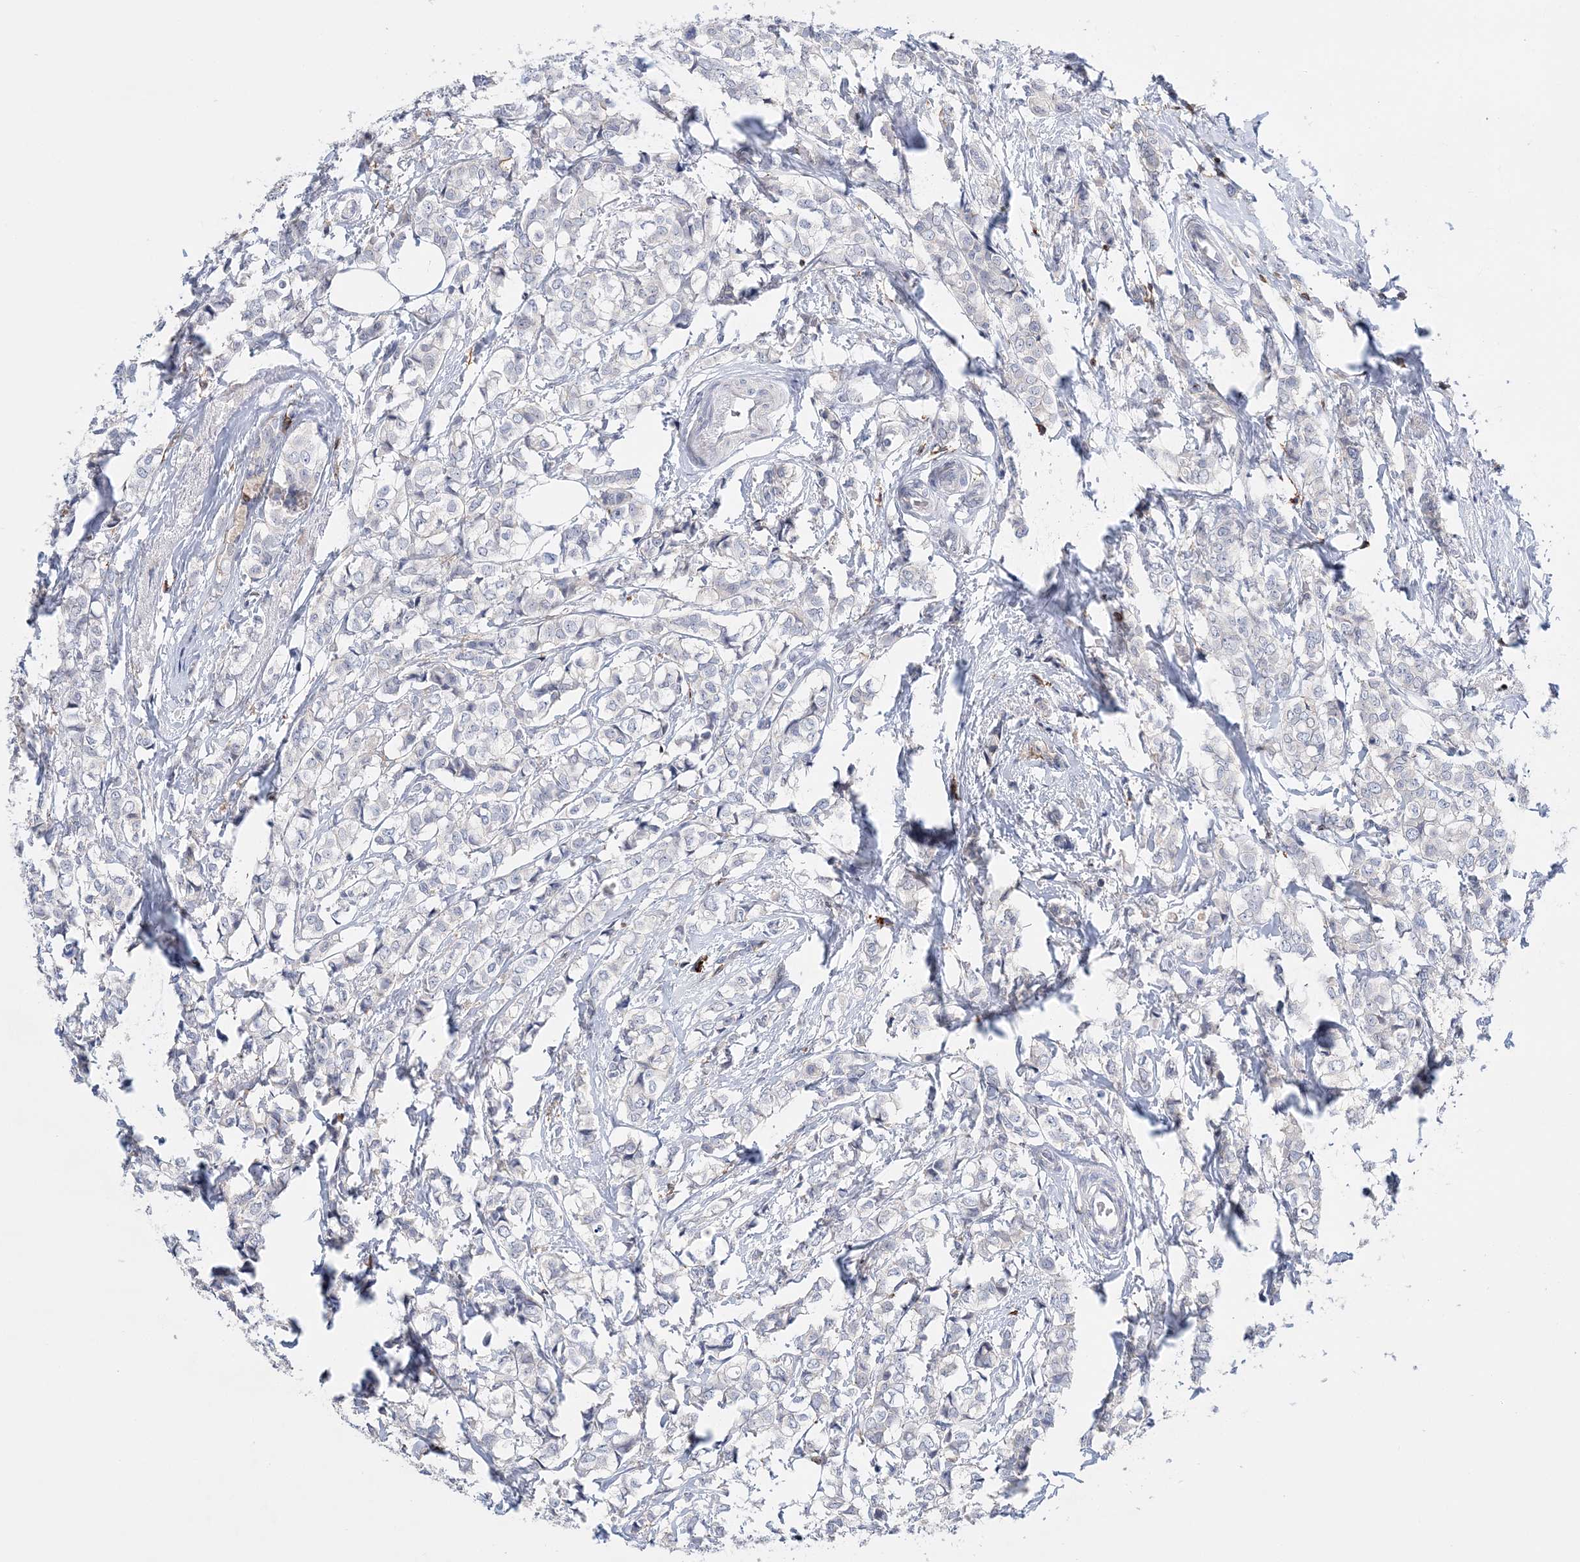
{"staining": {"intensity": "negative", "quantity": "none", "location": "none"}, "tissue": "breast cancer", "cell_type": "Tumor cells", "image_type": "cancer", "snomed": [{"axis": "morphology", "description": "Lobular carcinoma"}, {"axis": "topography", "description": "Breast"}], "caption": "High magnification brightfield microscopy of breast lobular carcinoma stained with DAB (3,3'-diaminobenzidine) (brown) and counterstained with hematoxylin (blue): tumor cells show no significant expression.", "gene": "PRMT9", "patient": {"sex": "female", "age": 60}}